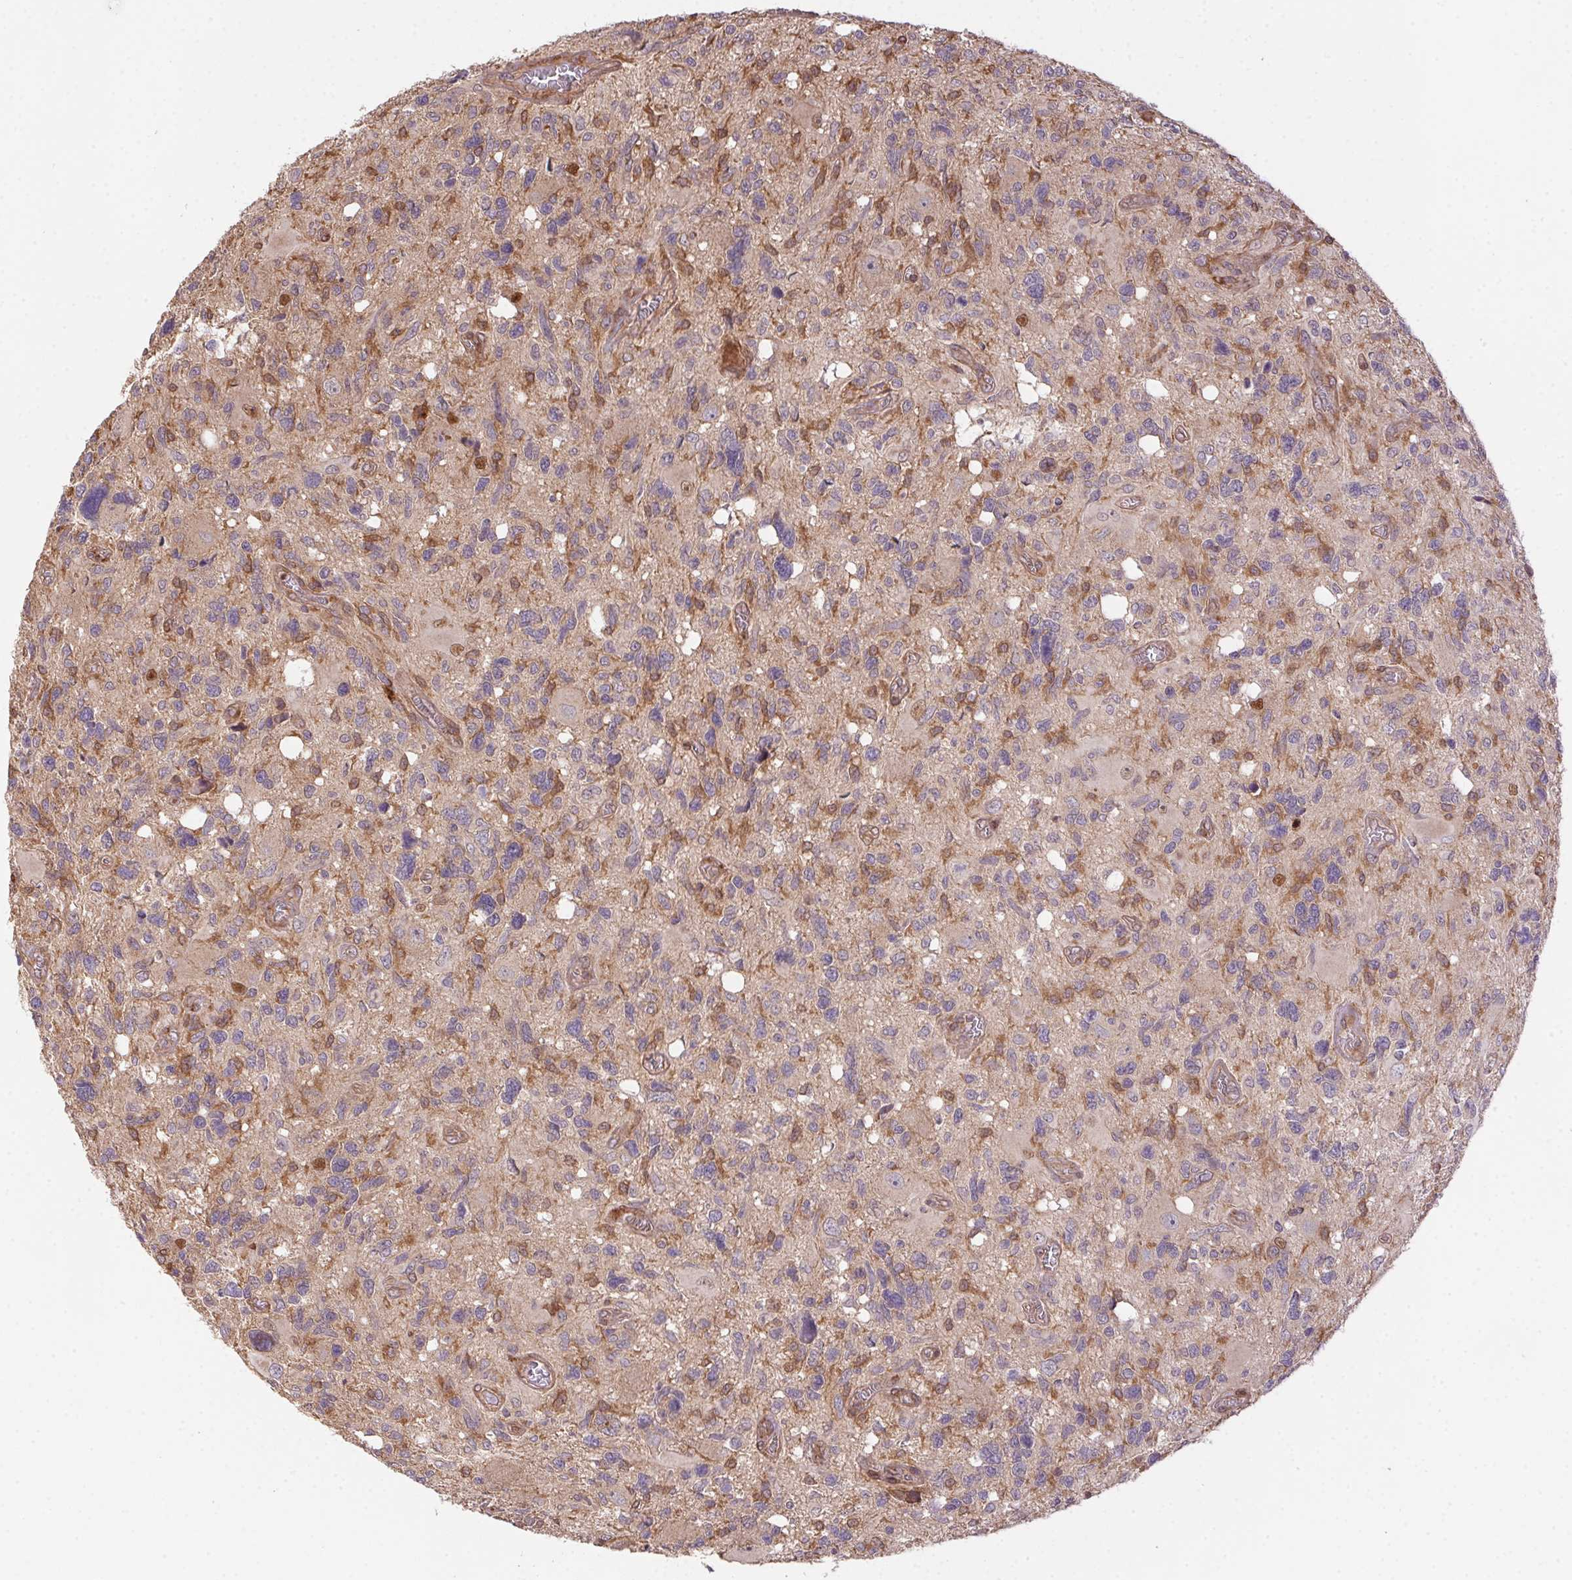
{"staining": {"intensity": "weak", "quantity": "<25%", "location": "cytoplasmic/membranous"}, "tissue": "glioma", "cell_type": "Tumor cells", "image_type": "cancer", "snomed": [{"axis": "morphology", "description": "Glioma, malignant, High grade"}, {"axis": "topography", "description": "Brain"}], "caption": "DAB immunohistochemical staining of human glioma demonstrates no significant staining in tumor cells.", "gene": "MEX3D", "patient": {"sex": "male", "age": 49}}